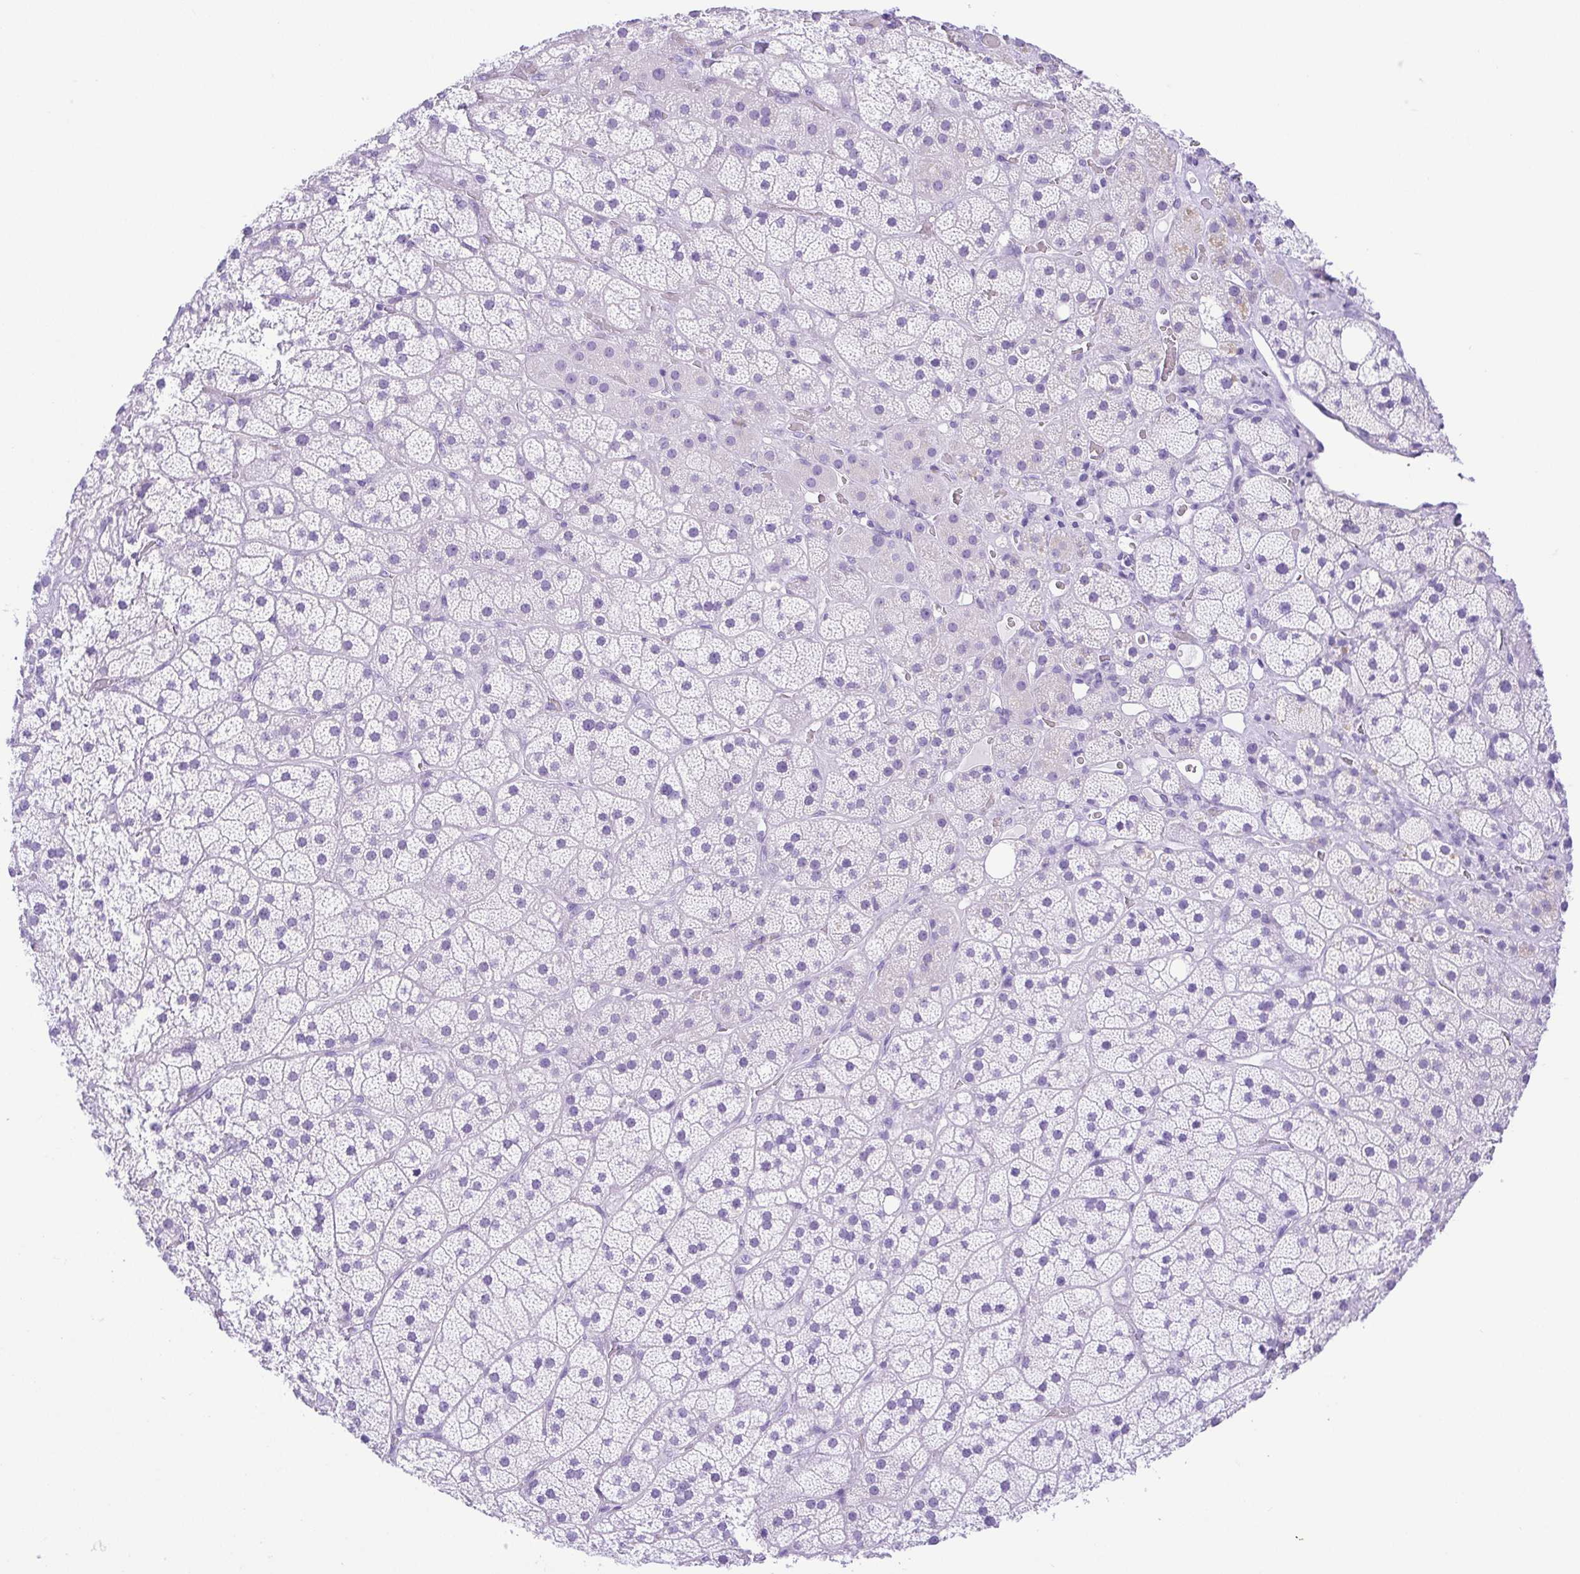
{"staining": {"intensity": "negative", "quantity": "none", "location": "none"}, "tissue": "adrenal gland", "cell_type": "Glandular cells", "image_type": "normal", "snomed": [{"axis": "morphology", "description": "Normal tissue, NOS"}, {"axis": "topography", "description": "Adrenal gland"}], "caption": "Immunohistochemical staining of unremarkable adrenal gland reveals no significant staining in glandular cells.", "gene": "CDSN", "patient": {"sex": "male", "age": 57}}